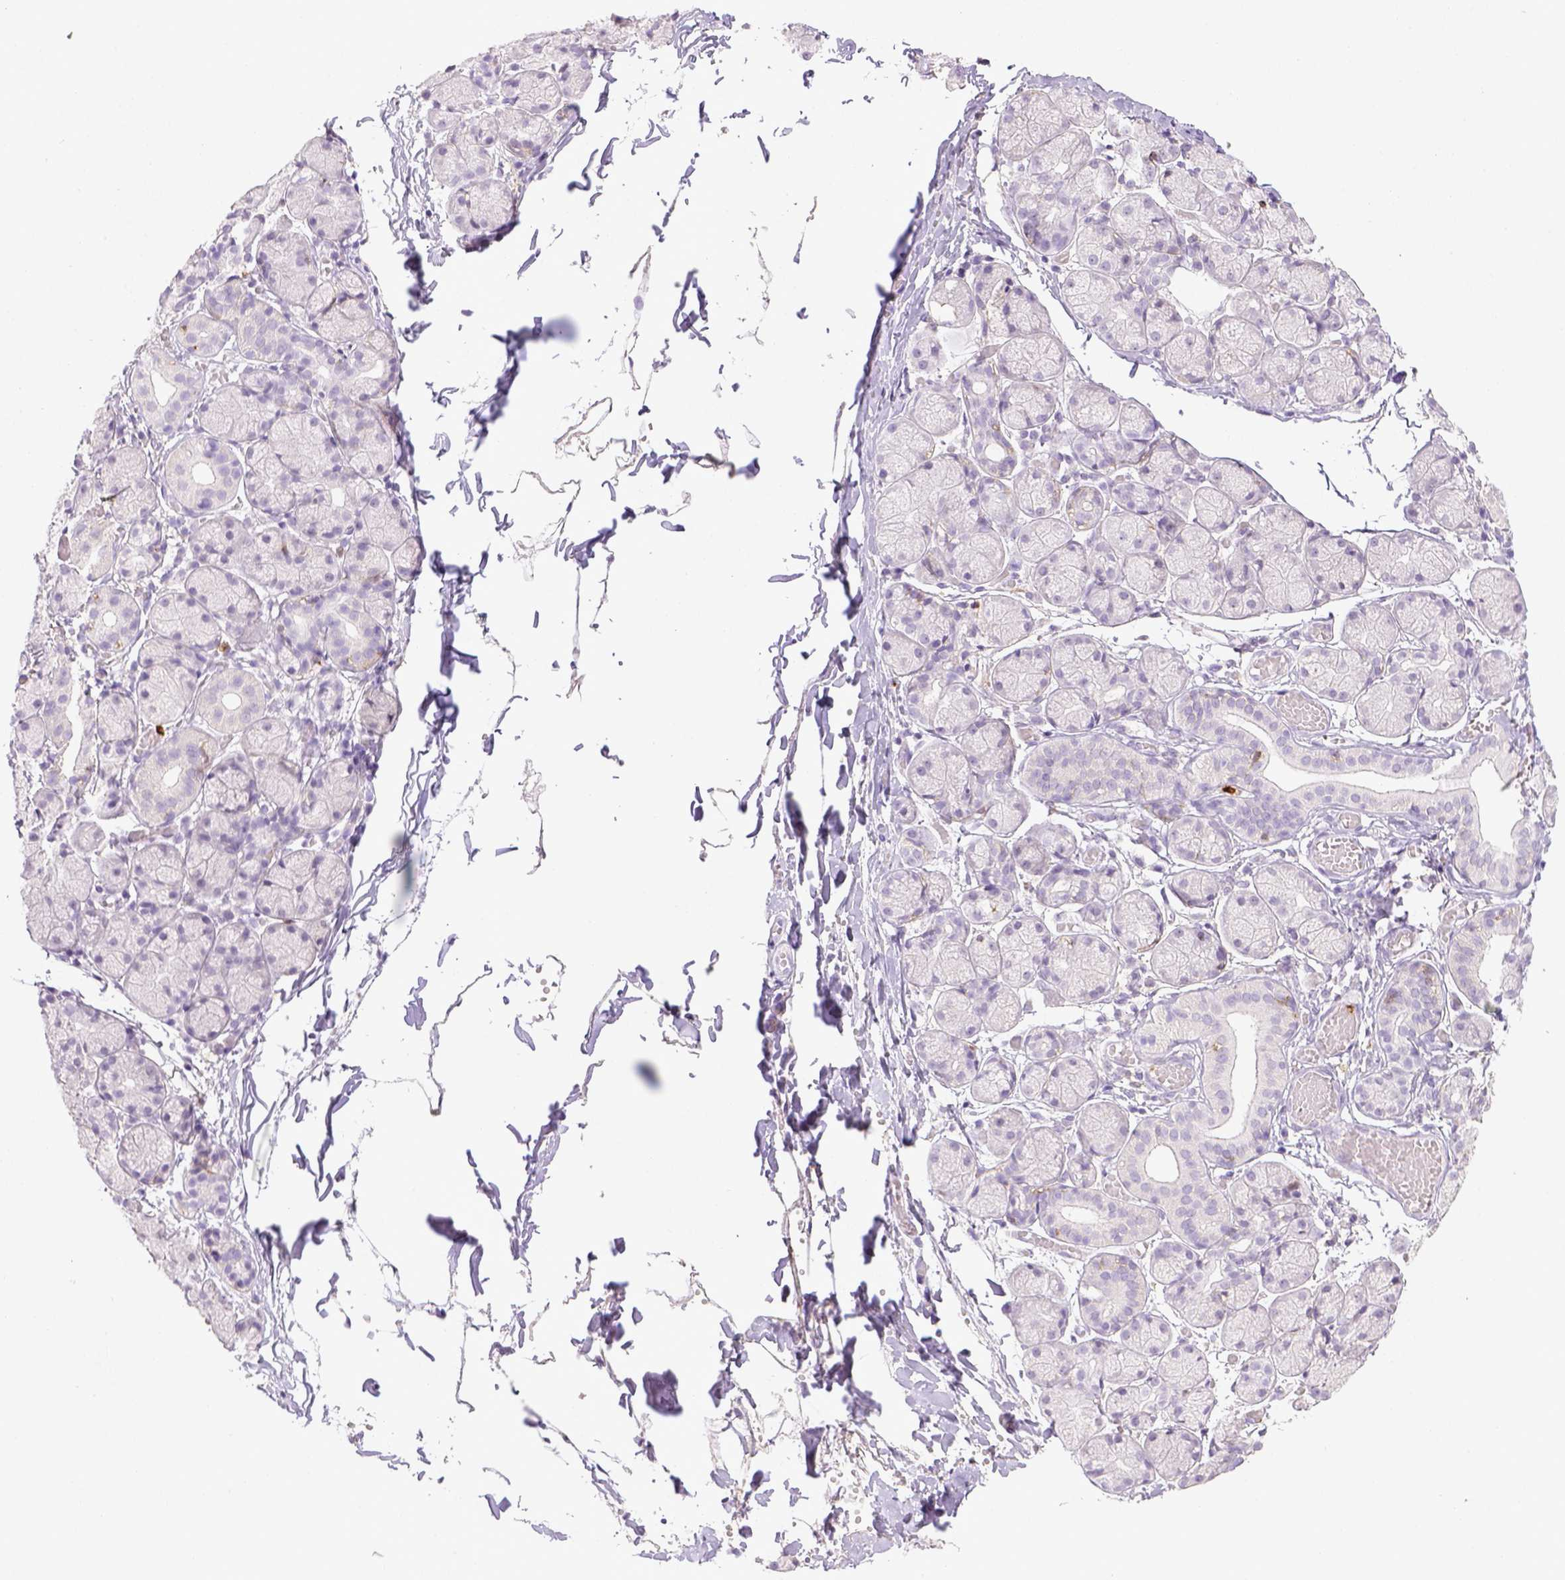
{"staining": {"intensity": "negative", "quantity": "none", "location": "none"}, "tissue": "salivary gland", "cell_type": "Glandular cells", "image_type": "normal", "snomed": [{"axis": "morphology", "description": "Normal tissue, NOS"}, {"axis": "topography", "description": "Salivary gland"}, {"axis": "topography", "description": "Peripheral nerve tissue"}], "caption": "The IHC histopathology image has no significant staining in glandular cells of salivary gland. (DAB immunohistochemistry visualized using brightfield microscopy, high magnification).", "gene": "ITGAM", "patient": {"sex": "female", "age": 24}}